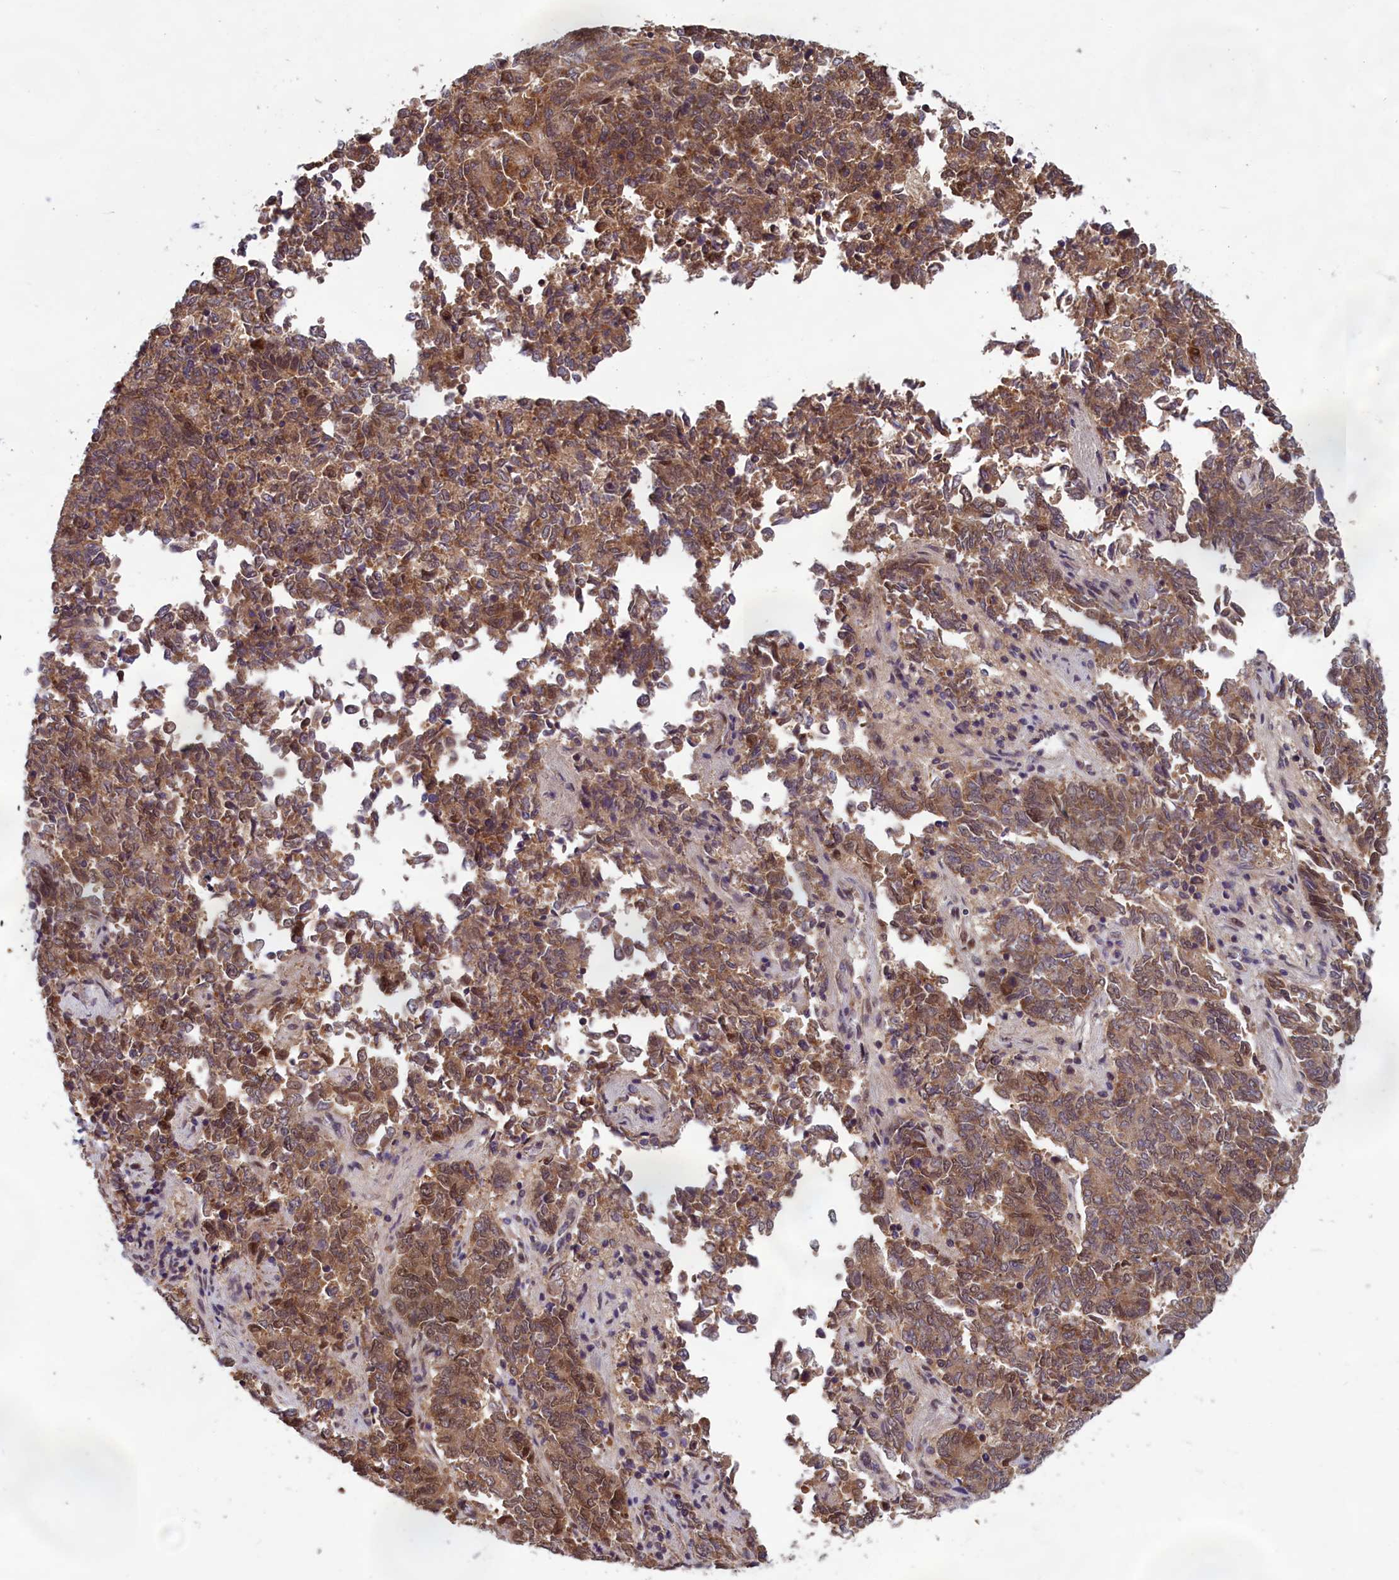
{"staining": {"intensity": "moderate", "quantity": ">75%", "location": "cytoplasmic/membranous,nuclear"}, "tissue": "endometrial cancer", "cell_type": "Tumor cells", "image_type": "cancer", "snomed": [{"axis": "morphology", "description": "Adenocarcinoma, NOS"}, {"axis": "topography", "description": "Endometrium"}], "caption": "Immunohistochemistry staining of endometrial adenocarcinoma, which shows medium levels of moderate cytoplasmic/membranous and nuclear expression in about >75% of tumor cells indicating moderate cytoplasmic/membranous and nuclear protein staining. The staining was performed using DAB (brown) for protein detection and nuclei were counterstained in hematoxylin (blue).", "gene": "CCDC15", "patient": {"sex": "female", "age": 80}}